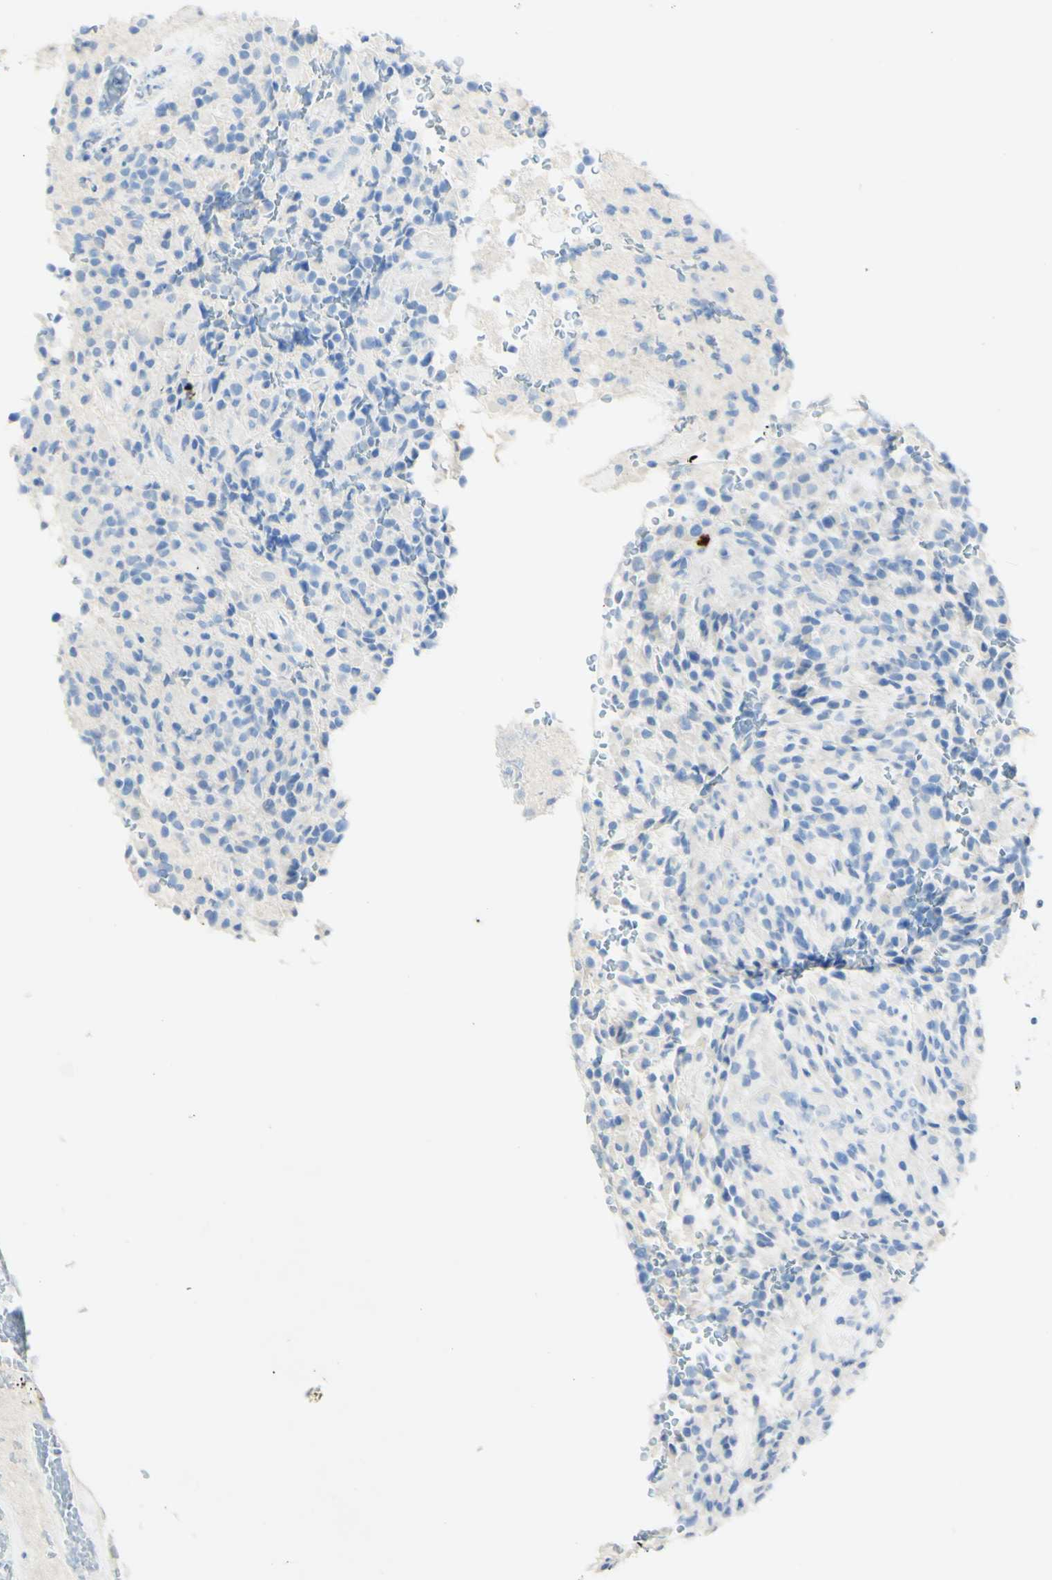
{"staining": {"intensity": "negative", "quantity": "none", "location": "none"}, "tissue": "glioma", "cell_type": "Tumor cells", "image_type": "cancer", "snomed": [{"axis": "morphology", "description": "Glioma, malignant, High grade"}, {"axis": "topography", "description": "Brain"}], "caption": "Immunohistochemistry (IHC) photomicrograph of human glioma stained for a protein (brown), which shows no expression in tumor cells.", "gene": "PIGR", "patient": {"sex": "male", "age": 71}}